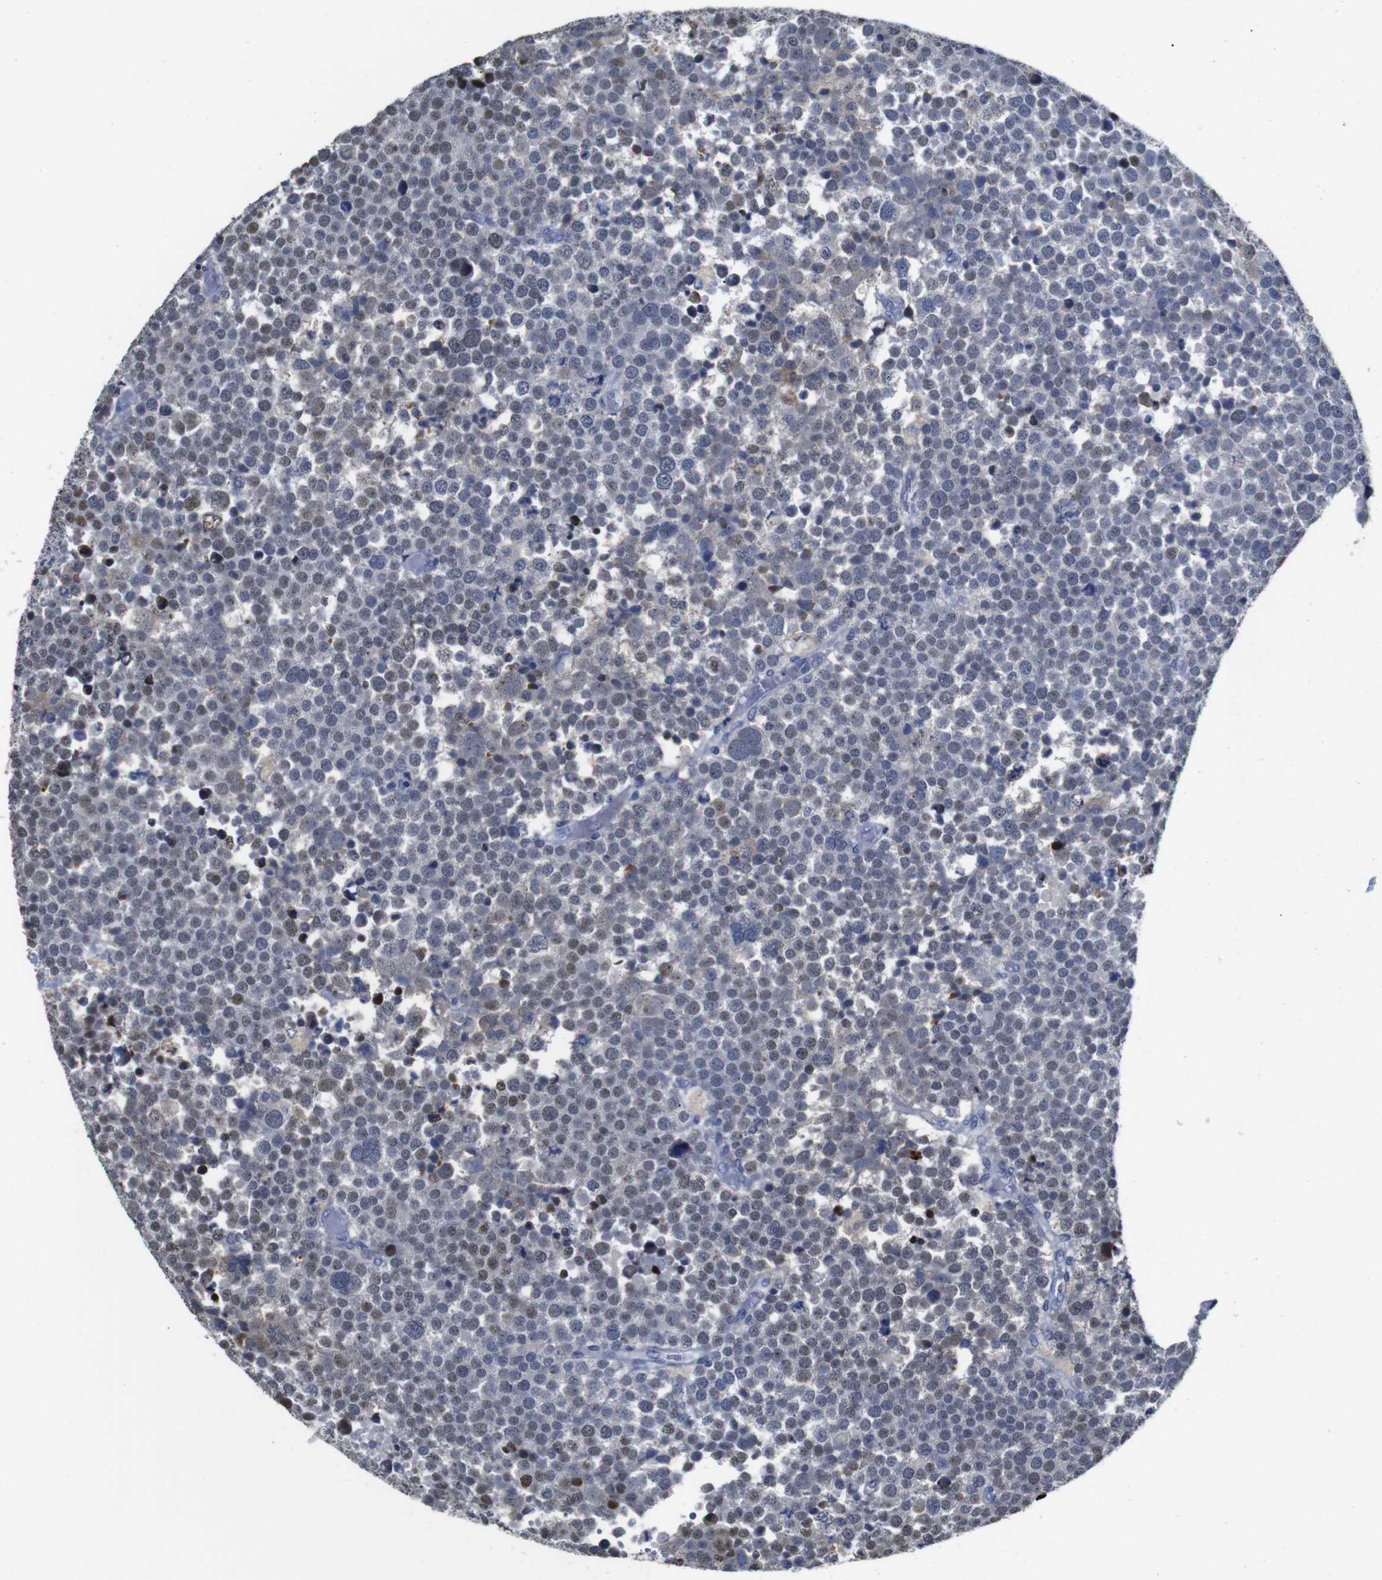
{"staining": {"intensity": "weak", "quantity": "25%-75%", "location": "nuclear"}, "tissue": "testis cancer", "cell_type": "Tumor cells", "image_type": "cancer", "snomed": [{"axis": "morphology", "description": "Seminoma, NOS"}, {"axis": "topography", "description": "Testis"}], "caption": "Immunohistochemical staining of human seminoma (testis) demonstrates low levels of weak nuclear staining in about 25%-75% of tumor cells.", "gene": "TCEAL9", "patient": {"sex": "male", "age": 71}}